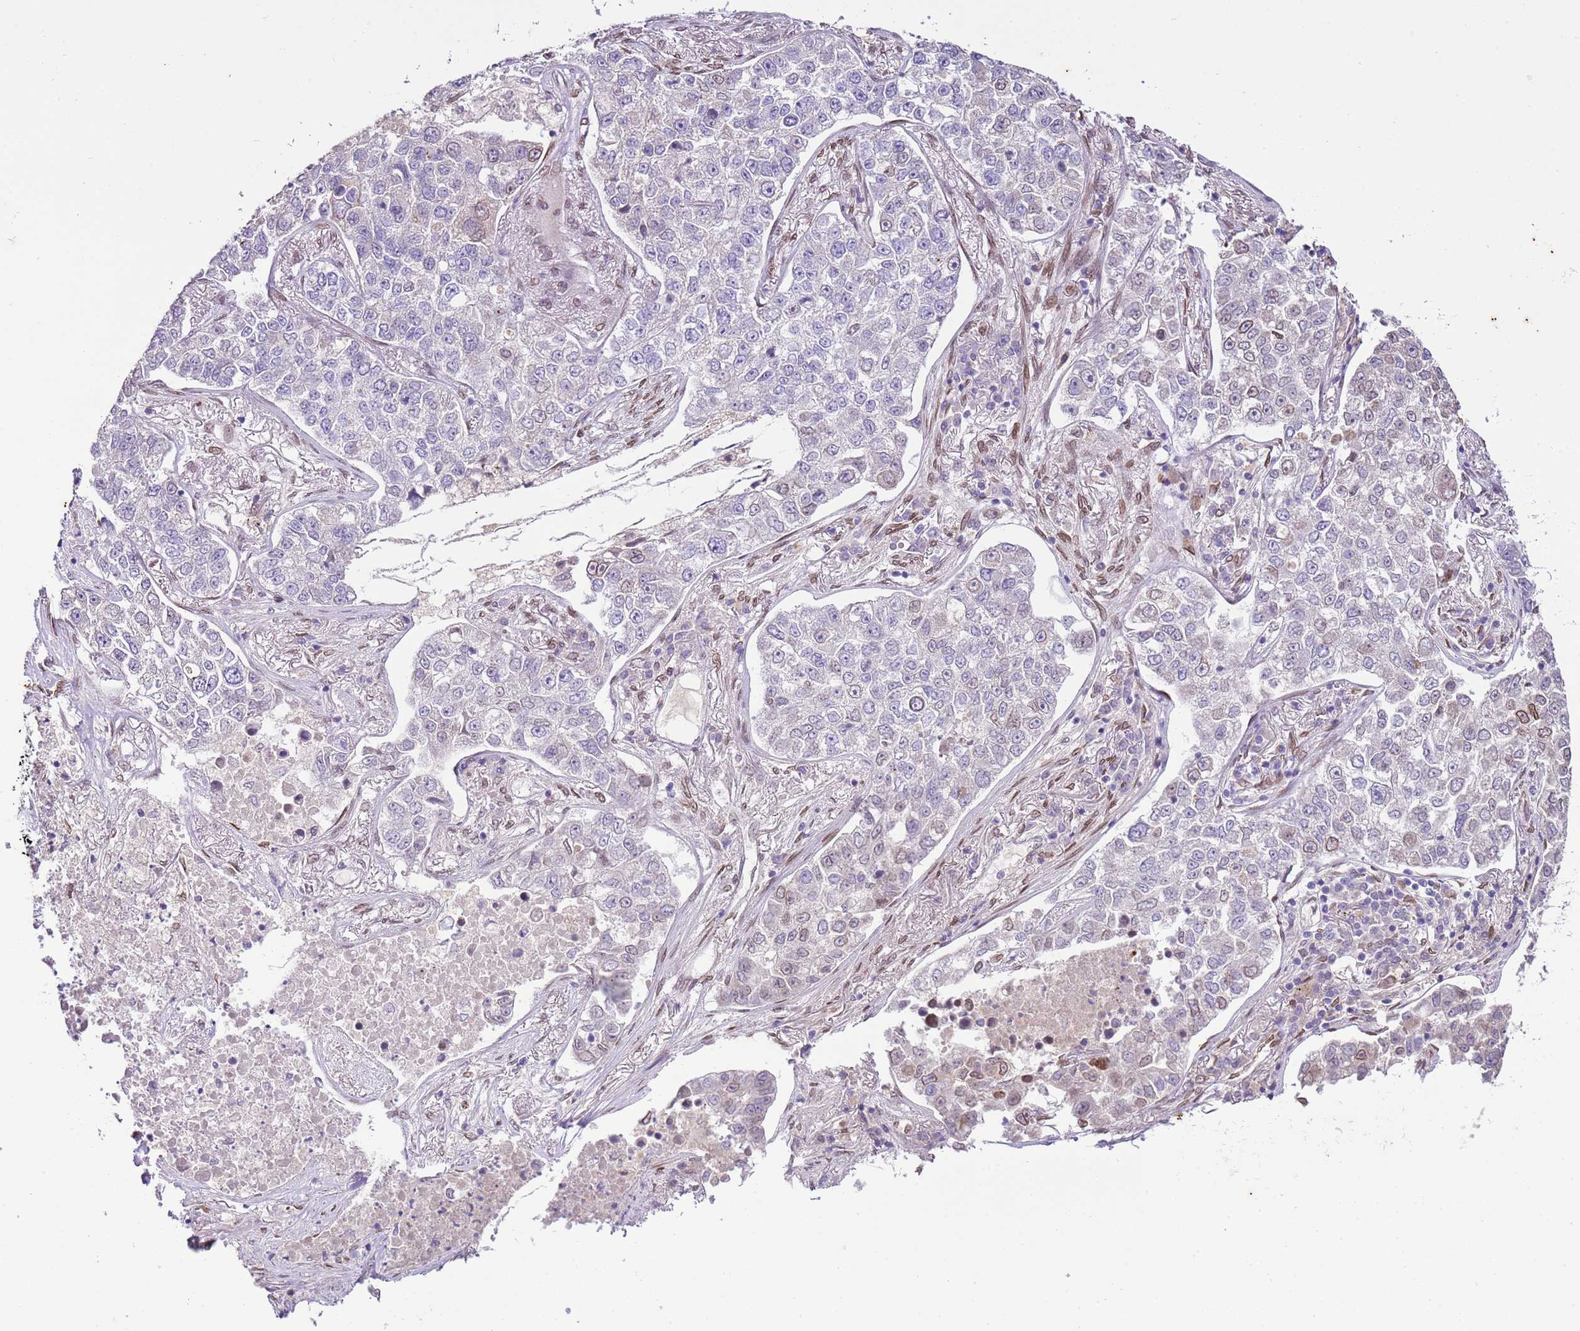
{"staining": {"intensity": "weak", "quantity": "<25%", "location": "cytoplasmic/membranous,nuclear"}, "tissue": "lung cancer", "cell_type": "Tumor cells", "image_type": "cancer", "snomed": [{"axis": "morphology", "description": "Adenocarcinoma, NOS"}, {"axis": "topography", "description": "Lung"}], "caption": "Immunohistochemistry histopathology image of neoplastic tissue: adenocarcinoma (lung) stained with DAB exhibits no significant protein expression in tumor cells.", "gene": "TMEM47", "patient": {"sex": "male", "age": 49}}